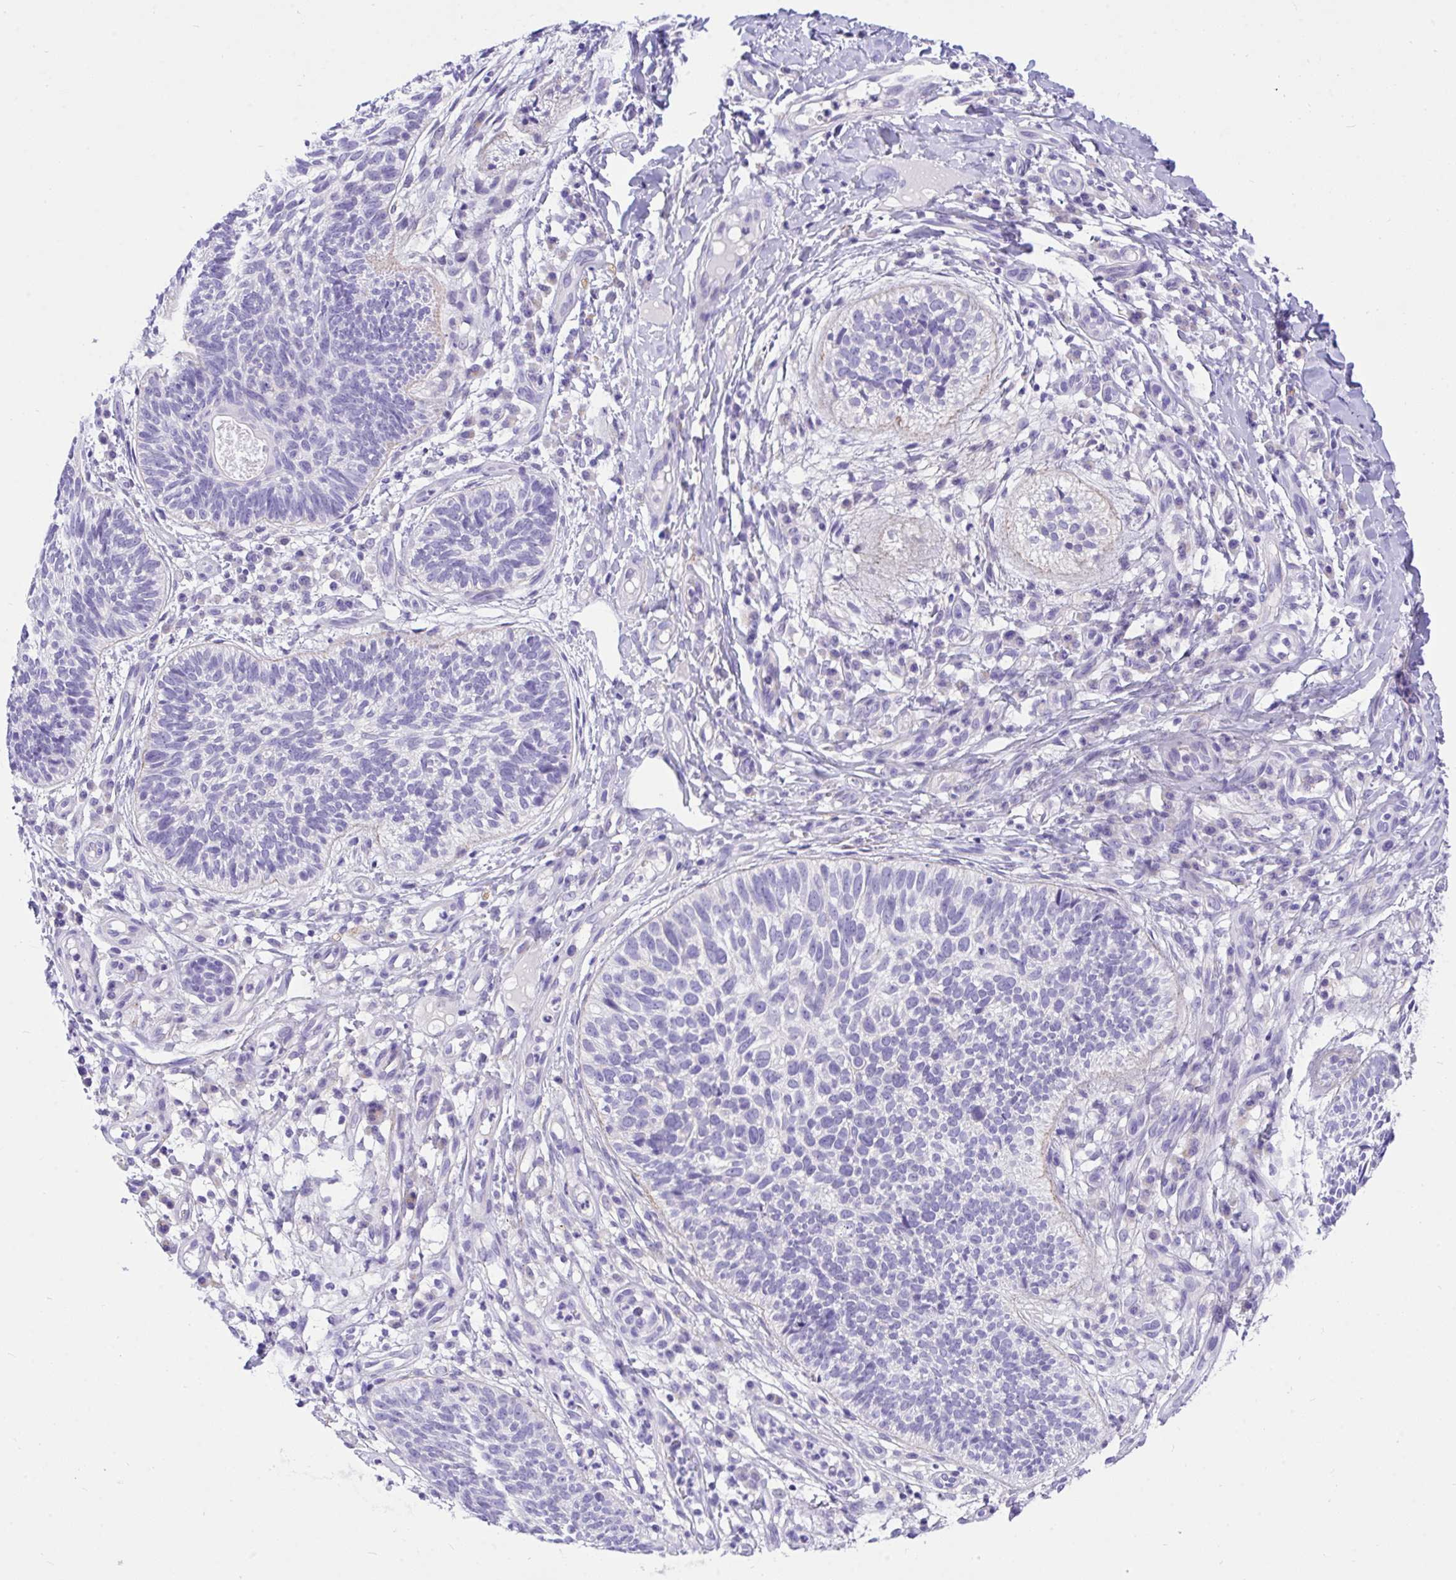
{"staining": {"intensity": "negative", "quantity": "none", "location": "none"}, "tissue": "skin cancer", "cell_type": "Tumor cells", "image_type": "cancer", "snomed": [{"axis": "morphology", "description": "Basal cell carcinoma"}, {"axis": "topography", "description": "Skin"}, {"axis": "topography", "description": "Skin of leg"}], "caption": "High power microscopy histopathology image of an immunohistochemistry (IHC) photomicrograph of skin cancer, revealing no significant staining in tumor cells.", "gene": "TLN2", "patient": {"sex": "female", "age": 87}}